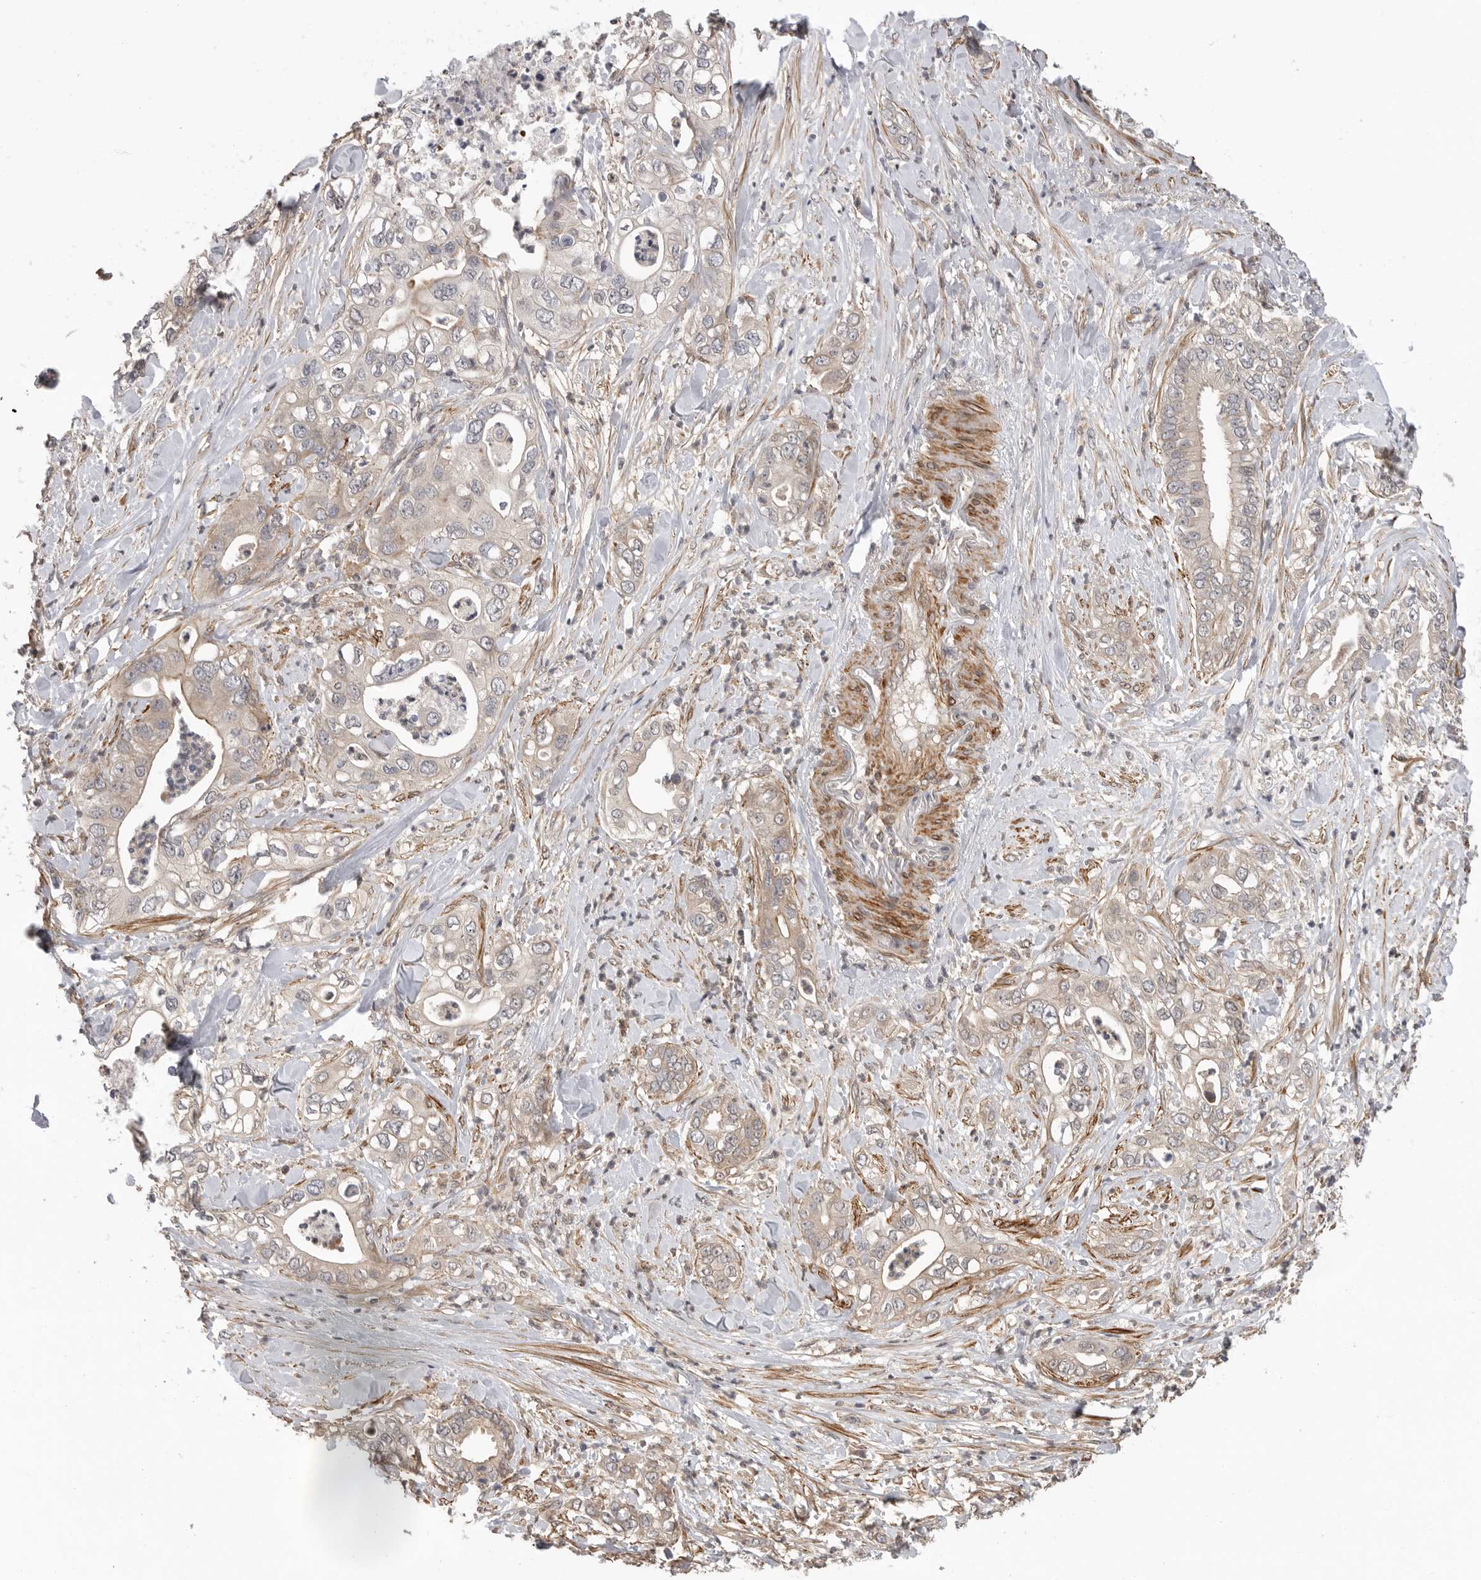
{"staining": {"intensity": "weak", "quantity": "<25%", "location": "cytoplasmic/membranous"}, "tissue": "pancreatic cancer", "cell_type": "Tumor cells", "image_type": "cancer", "snomed": [{"axis": "morphology", "description": "Adenocarcinoma, NOS"}, {"axis": "topography", "description": "Pancreas"}], "caption": "Immunohistochemistry (IHC) of human adenocarcinoma (pancreatic) displays no positivity in tumor cells. The staining is performed using DAB brown chromogen with nuclei counter-stained in using hematoxylin.", "gene": "TRIM56", "patient": {"sex": "female", "age": 78}}